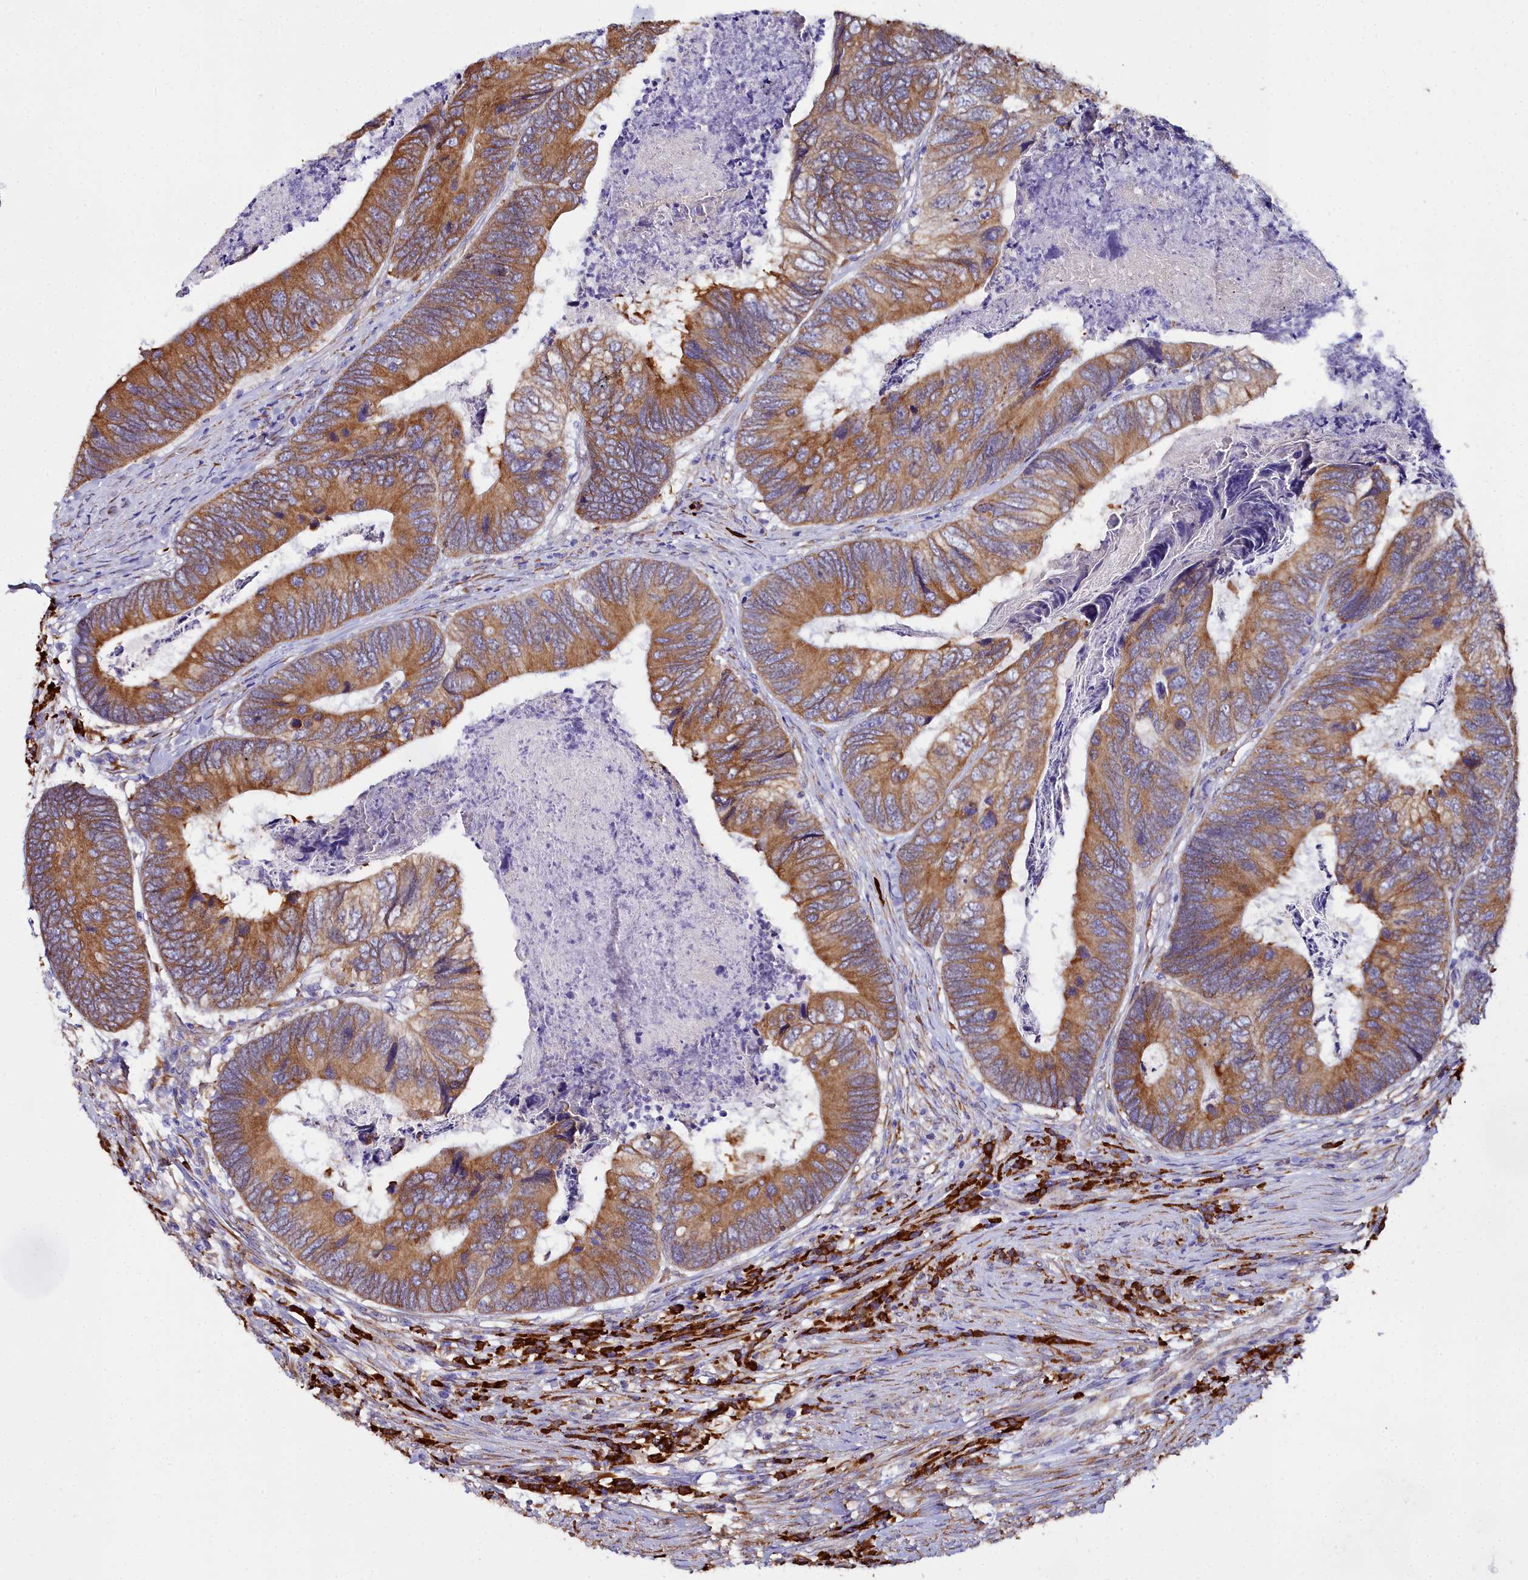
{"staining": {"intensity": "moderate", "quantity": ">75%", "location": "cytoplasmic/membranous"}, "tissue": "colorectal cancer", "cell_type": "Tumor cells", "image_type": "cancer", "snomed": [{"axis": "morphology", "description": "Adenocarcinoma, NOS"}, {"axis": "topography", "description": "Colon"}], "caption": "About >75% of tumor cells in human adenocarcinoma (colorectal) reveal moderate cytoplasmic/membranous protein expression as visualized by brown immunohistochemical staining.", "gene": "TXNDC5", "patient": {"sex": "female", "age": 67}}